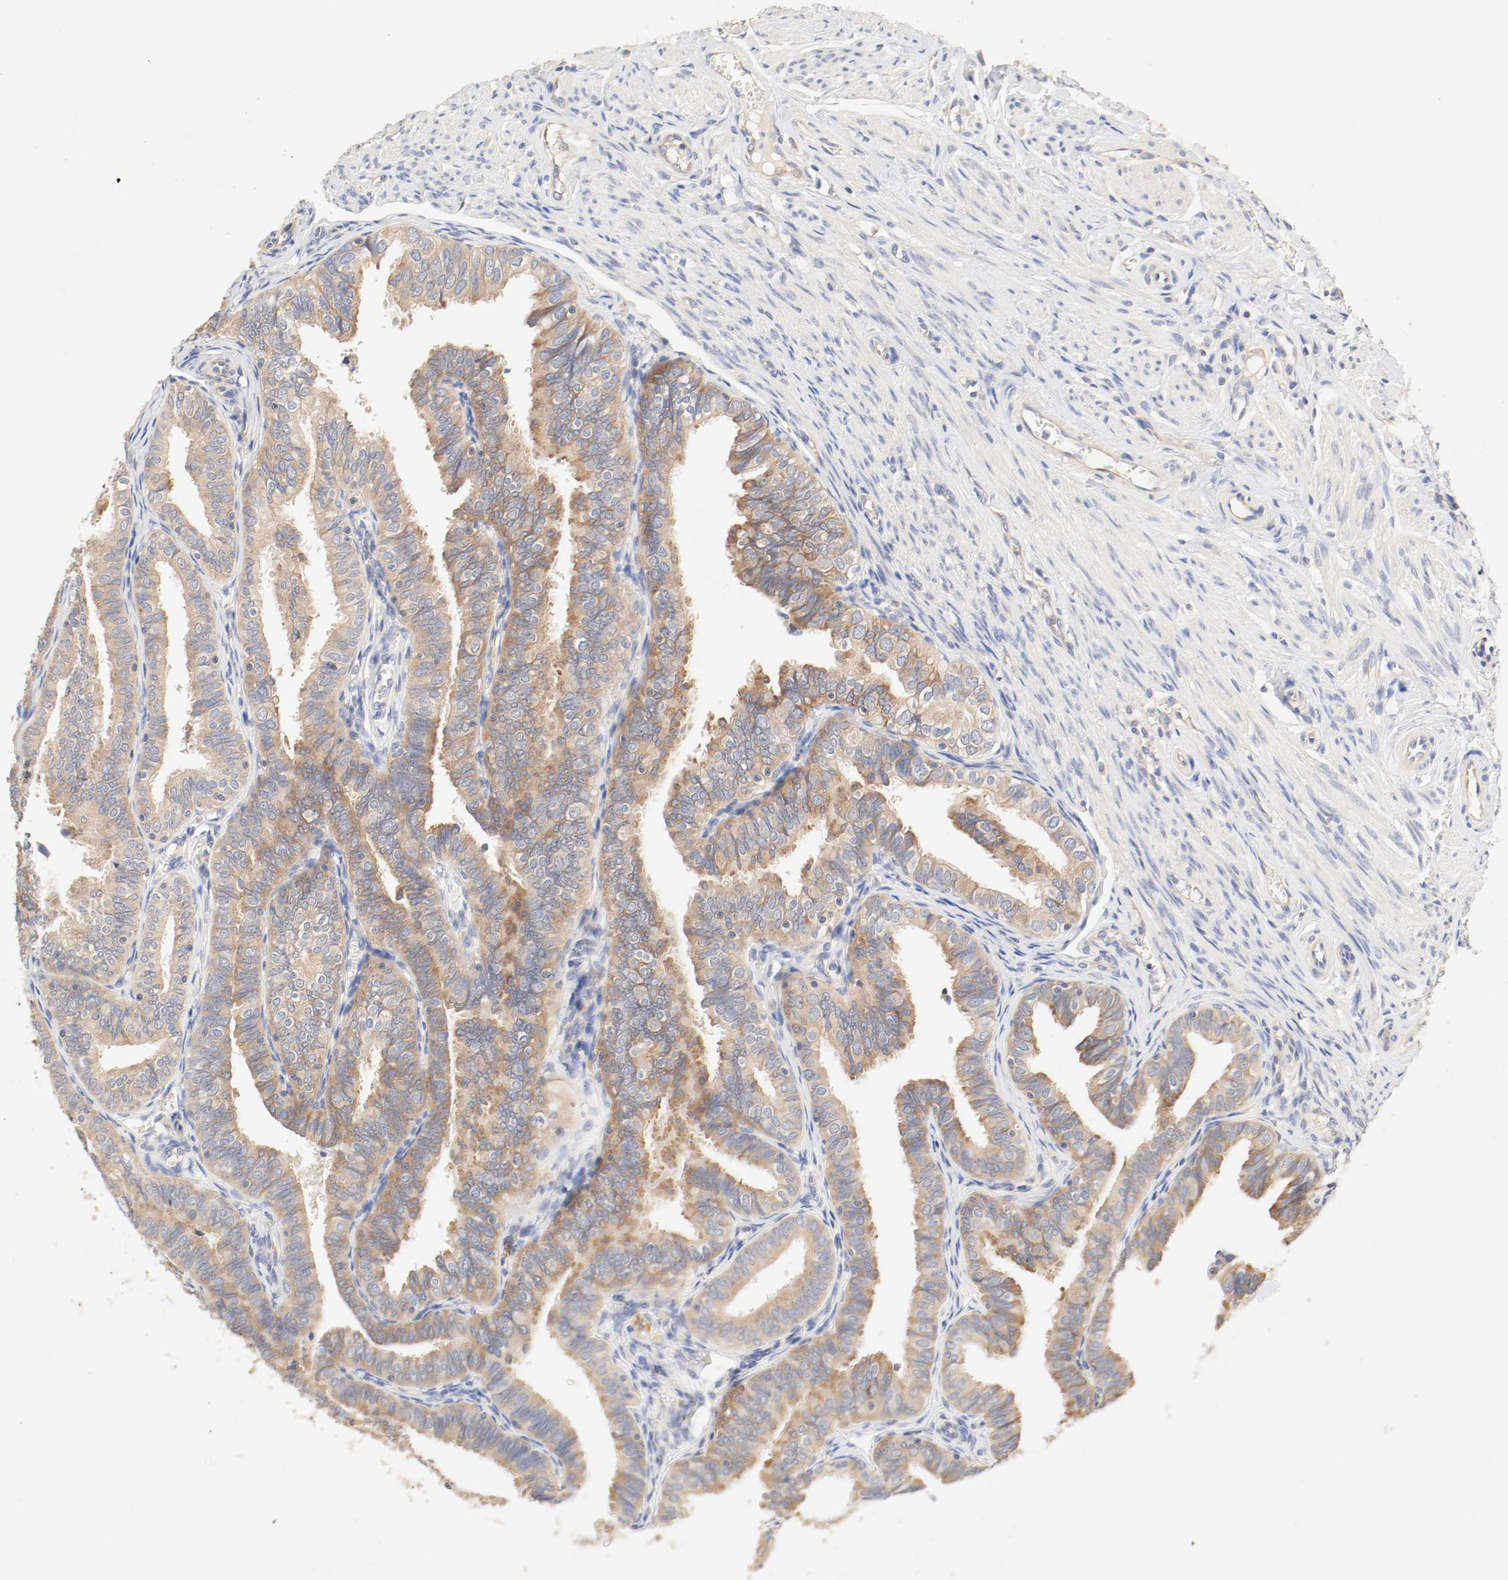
{"staining": {"intensity": "strong", "quantity": ">75%", "location": "cytoplasmic/membranous"}, "tissue": "fallopian tube", "cell_type": "Glandular cells", "image_type": "normal", "snomed": [{"axis": "morphology", "description": "Normal tissue, NOS"}, {"axis": "topography", "description": "Fallopian tube"}], "caption": "Fallopian tube stained with DAB (3,3'-diaminobenzidine) IHC displays high levels of strong cytoplasmic/membranous positivity in approximately >75% of glandular cells.", "gene": "GIT1", "patient": {"sex": "female", "age": 46}}